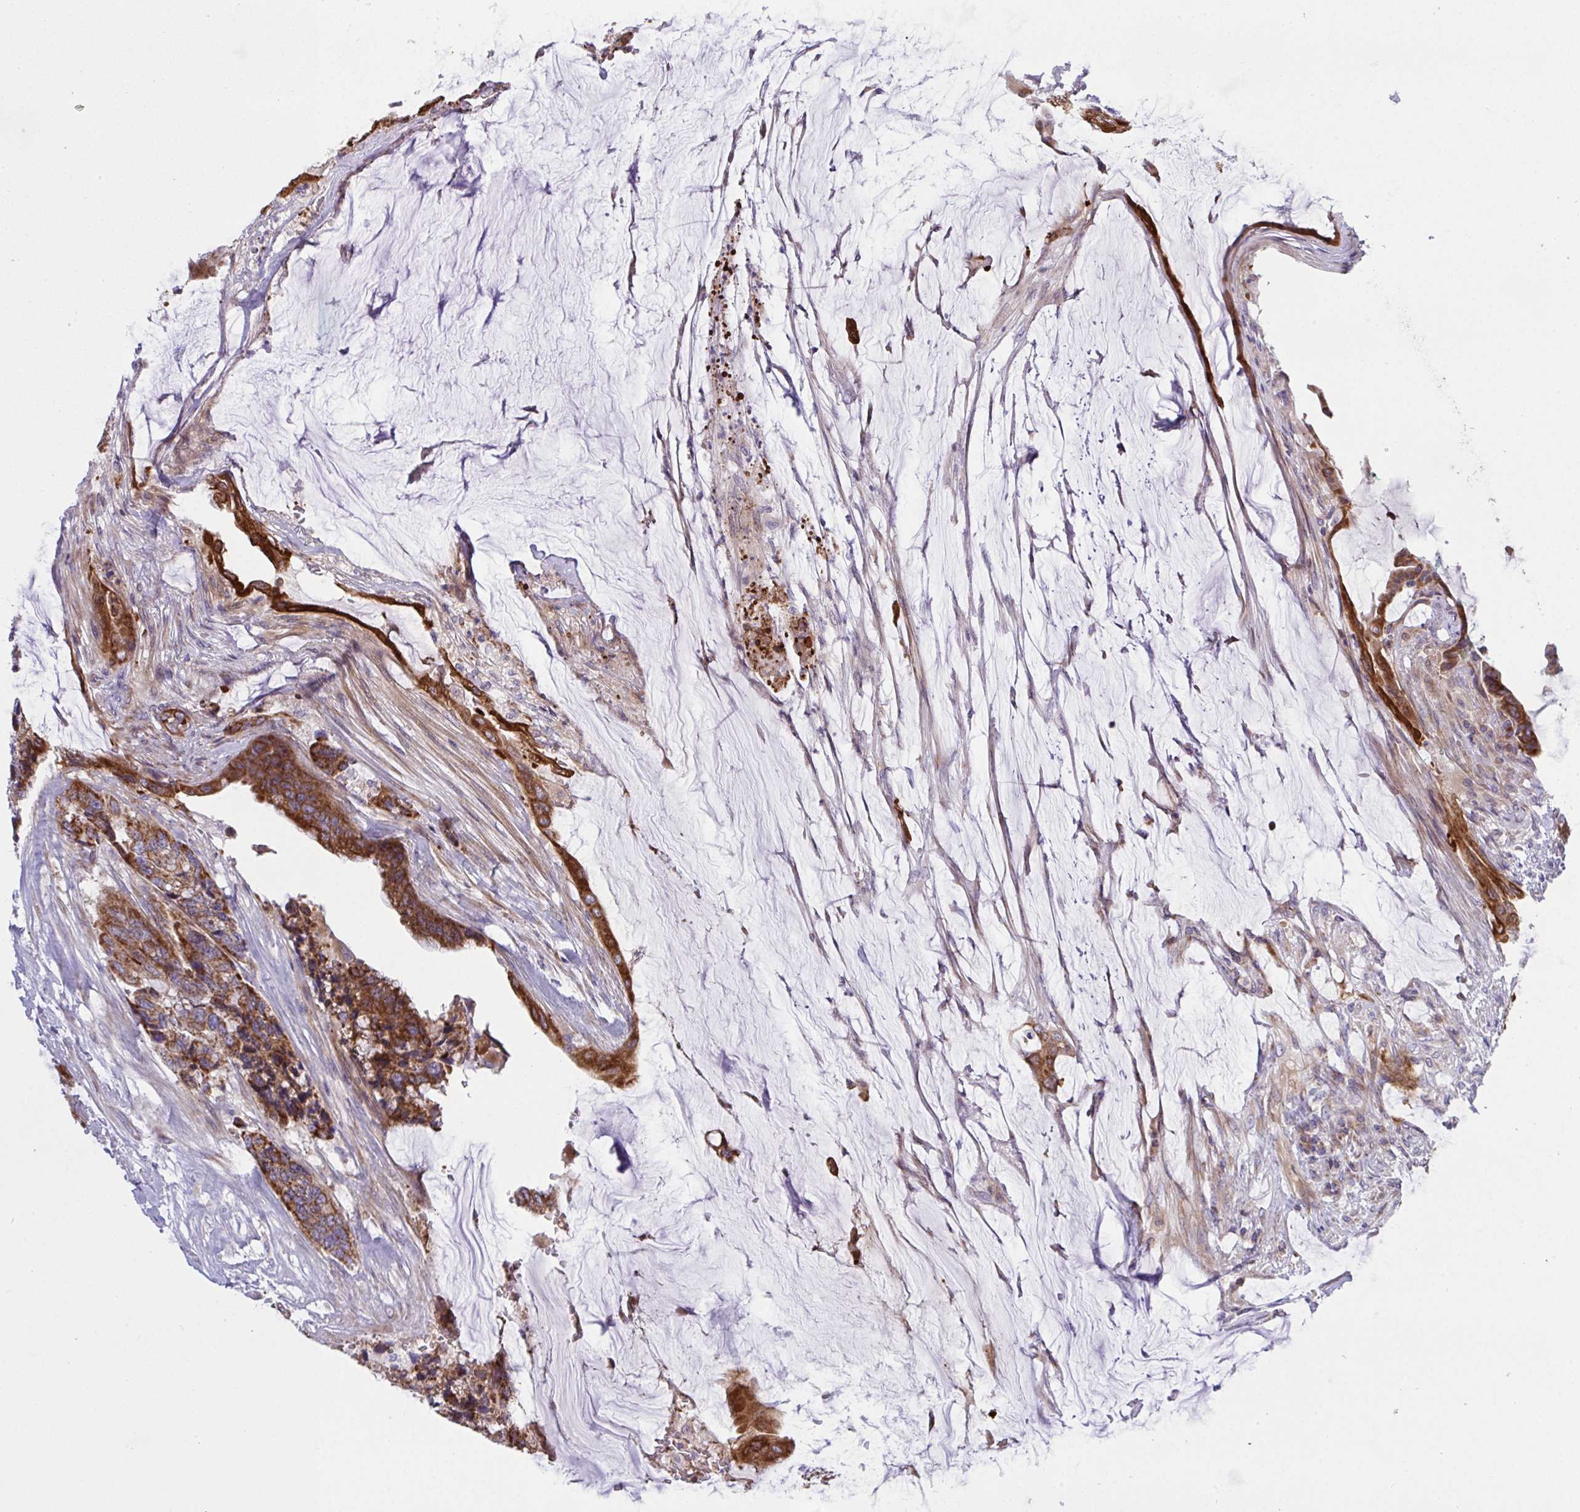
{"staining": {"intensity": "strong", "quantity": ">75%", "location": "cytoplasmic/membranous"}, "tissue": "colorectal cancer", "cell_type": "Tumor cells", "image_type": "cancer", "snomed": [{"axis": "morphology", "description": "Adenocarcinoma, NOS"}, {"axis": "topography", "description": "Rectum"}], "caption": "IHC histopathology image of human adenocarcinoma (colorectal) stained for a protein (brown), which reveals high levels of strong cytoplasmic/membranous staining in approximately >75% of tumor cells.", "gene": "NTN1", "patient": {"sex": "female", "age": 59}}